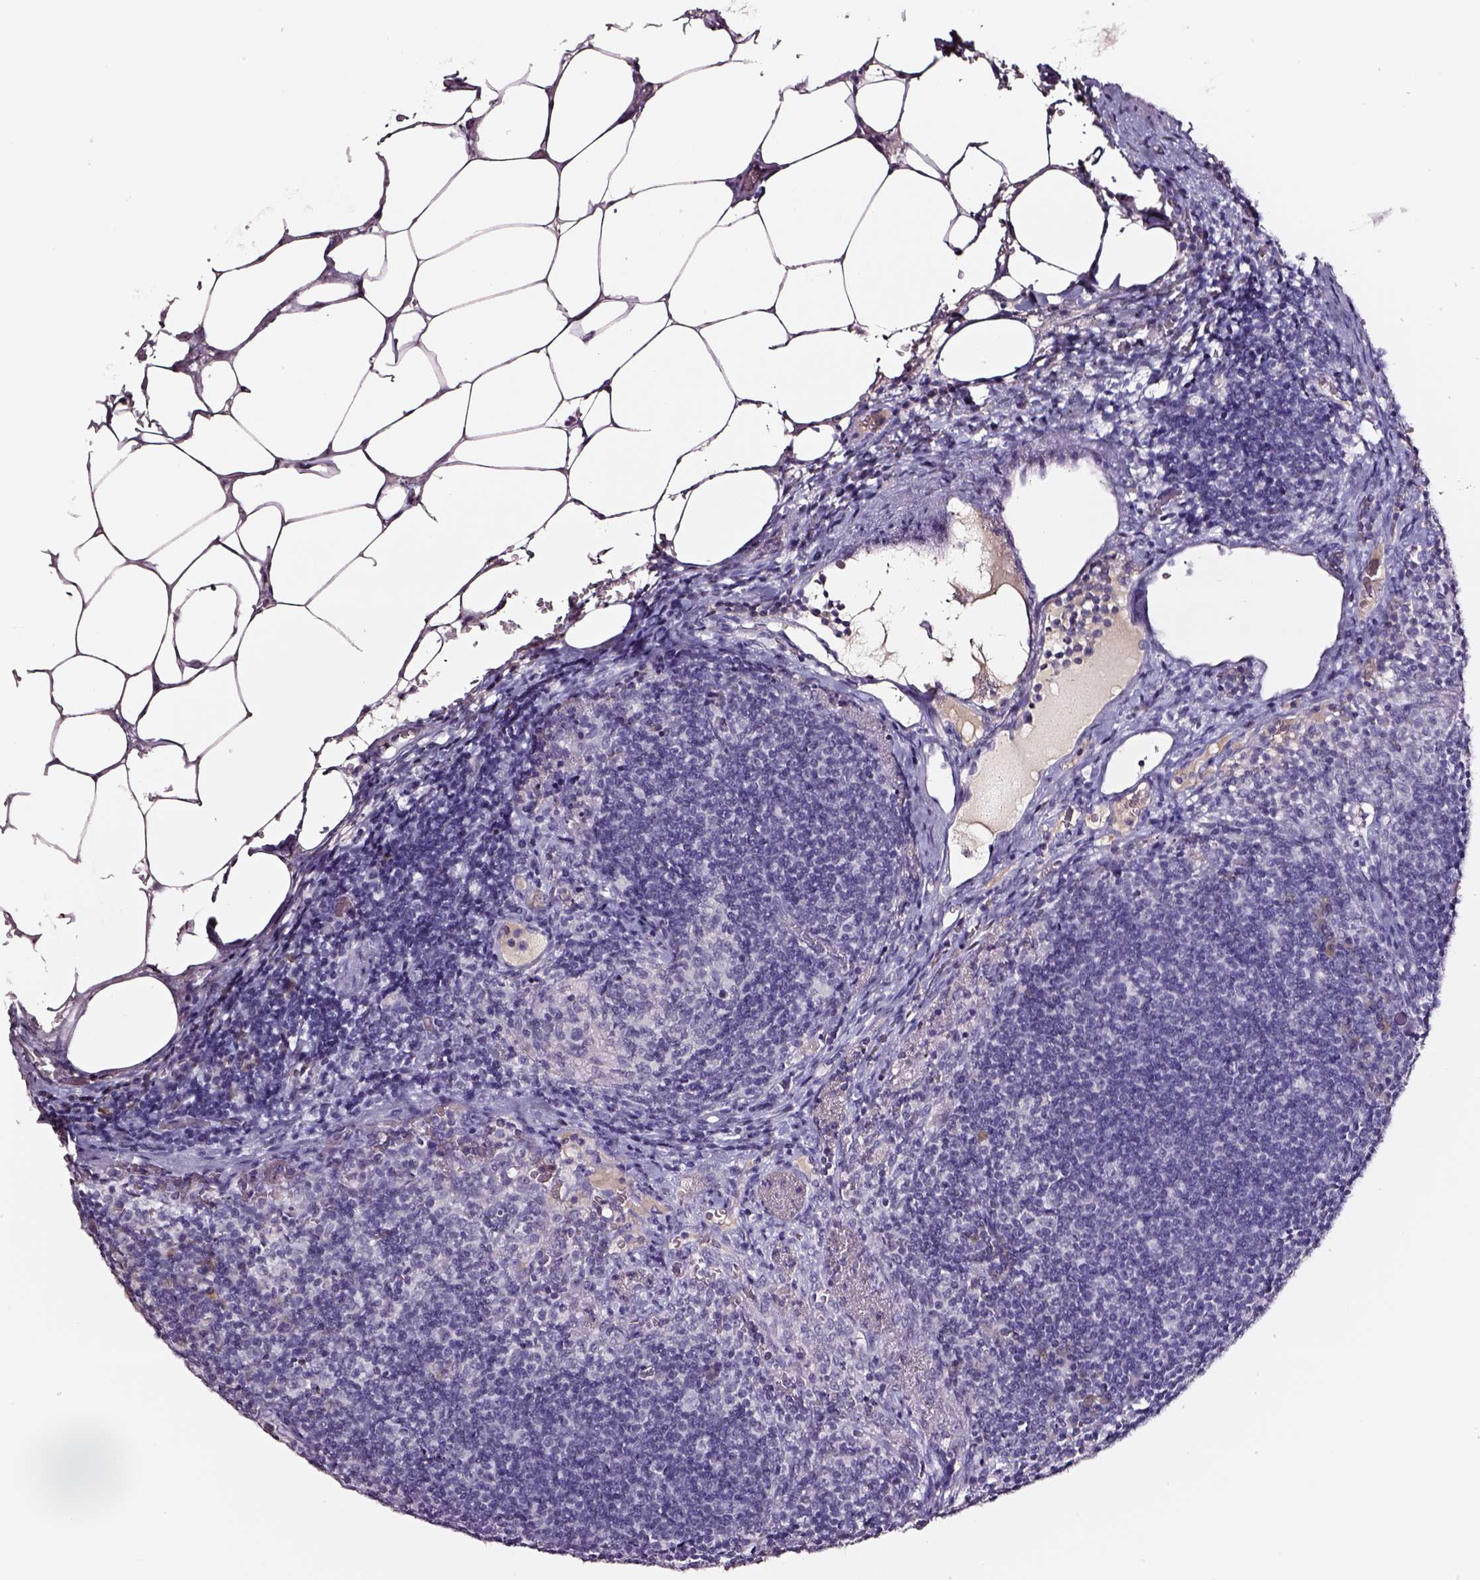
{"staining": {"intensity": "negative", "quantity": "none", "location": "none"}, "tissue": "lymph node", "cell_type": "Germinal center cells", "image_type": "normal", "snomed": [{"axis": "morphology", "description": "Normal tissue, NOS"}, {"axis": "topography", "description": "Lymph node"}], "caption": "The immunohistochemistry (IHC) image has no significant expression in germinal center cells of lymph node.", "gene": "SMIM17", "patient": {"sex": "male", "age": 67}}